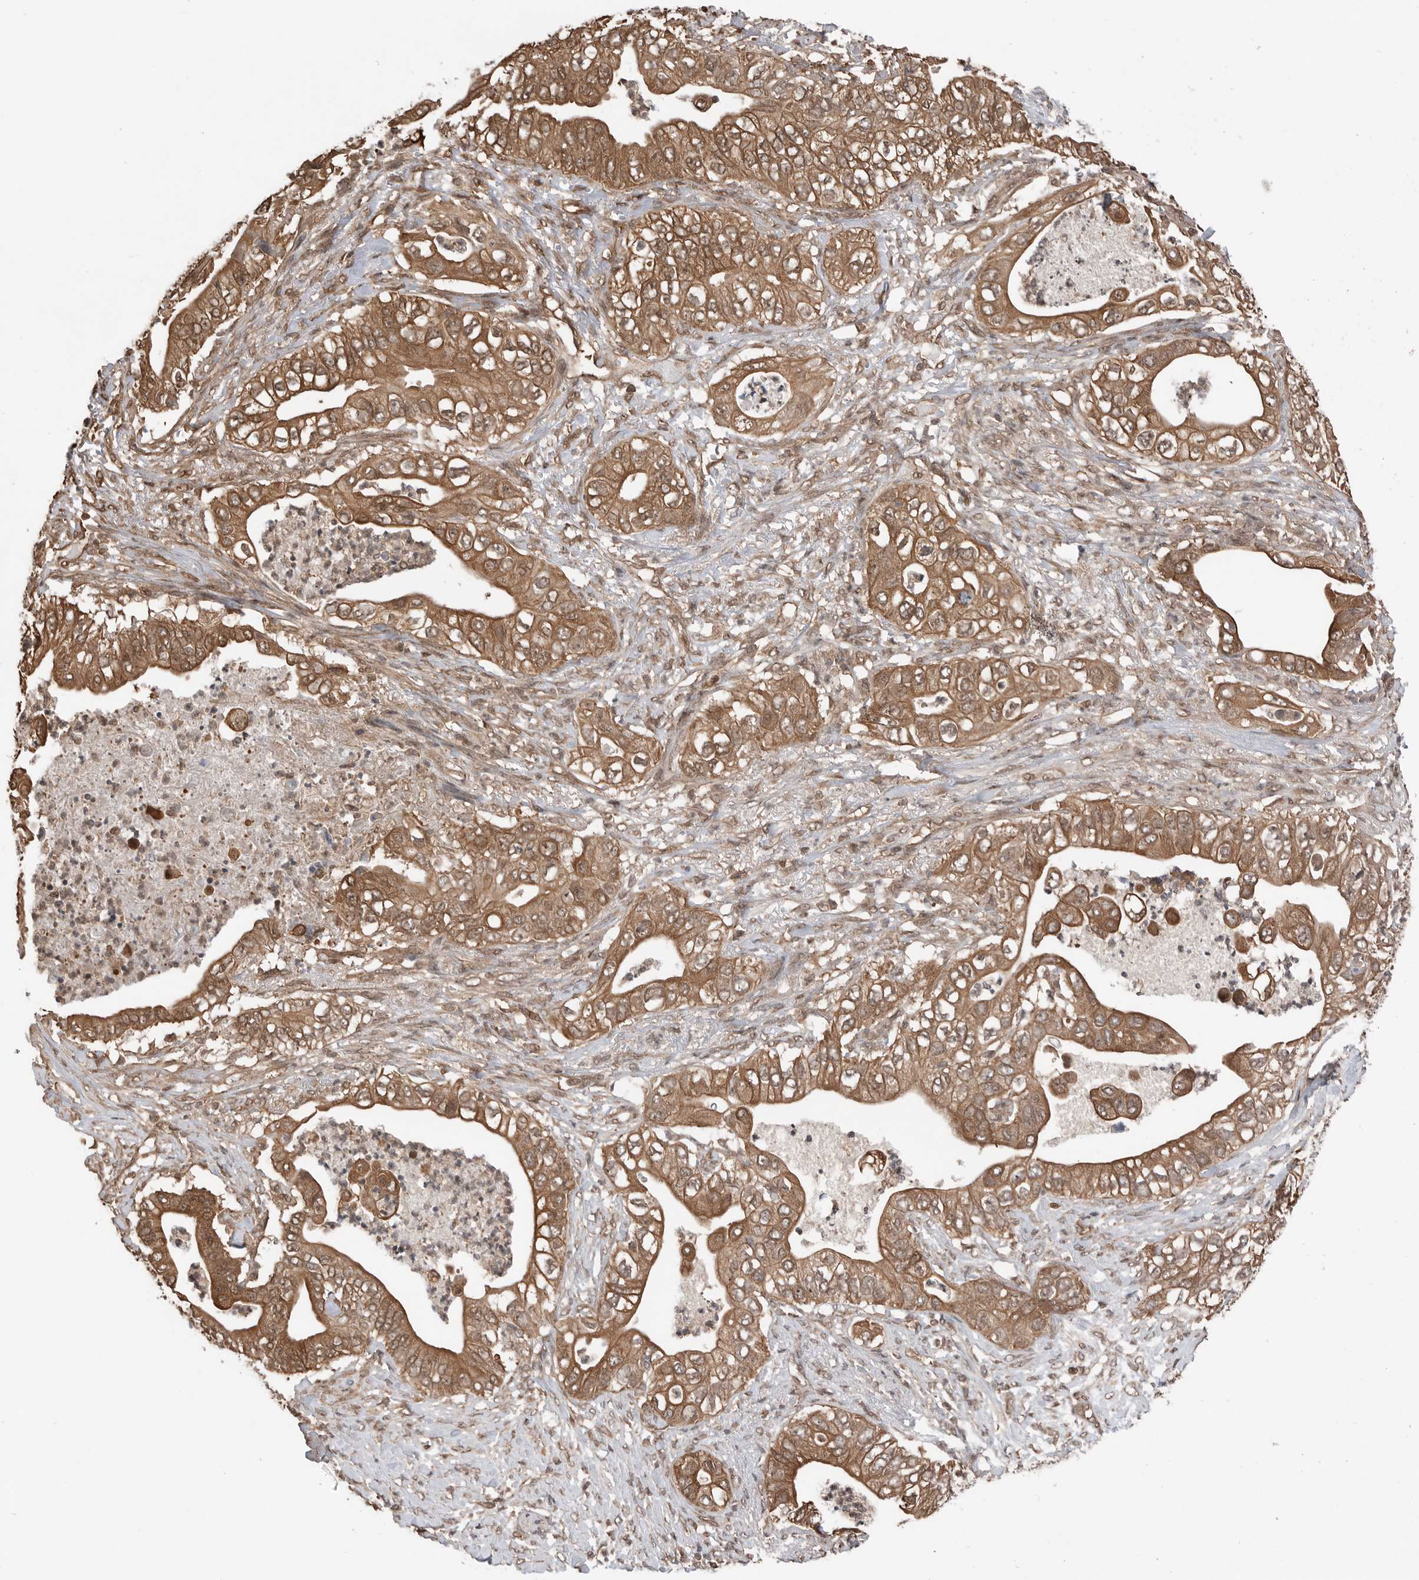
{"staining": {"intensity": "moderate", "quantity": ">75%", "location": "cytoplasmic/membranous"}, "tissue": "pancreatic cancer", "cell_type": "Tumor cells", "image_type": "cancer", "snomed": [{"axis": "morphology", "description": "Adenocarcinoma, NOS"}, {"axis": "topography", "description": "Pancreas"}], "caption": "Adenocarcinoma (pancreatic) stained for a protein displays moderate cytoplasmic/membranous positivity in tumor cells. The staining is performed using DAB (3,3'-diaminobenzidine) brown chromogen to label protein expression. The nuclei are counter-stained blue using hematoxylin.", "gene": "PEAK1", "patient": {"sex": "female", "age": 78}}